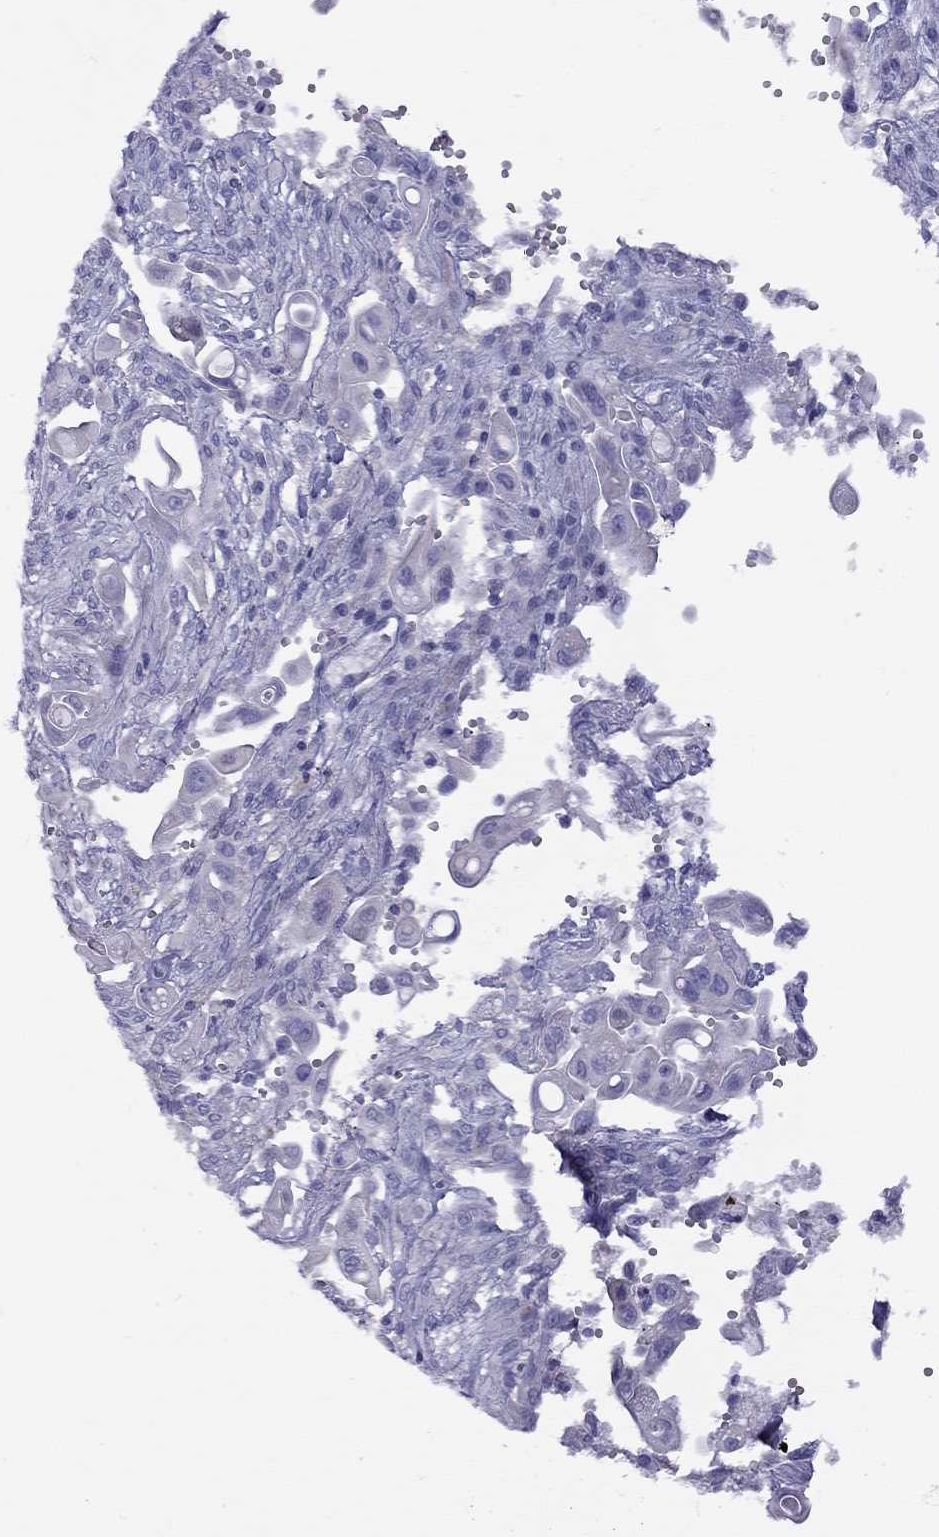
{"staining": {"intensity": "negative", "quantity": "none", "location": "none"}, "tissue": "pancreatic cancer", "cell_type": "Tumor cells", "image_type": "cancer", "snomed": [{"axis": "morphology", "description": "Adenocarcinoma, NOS"}, {"axis": "topography", "description": "Pancreas"}], "caption": "This is a photomicrograph of immunohistochemistry staining of pancreatic adenocarcinoma, which shows no expression in tumor cells.", "gene": "CPNE4", "patient": {"sex": "male", "age": 50}}